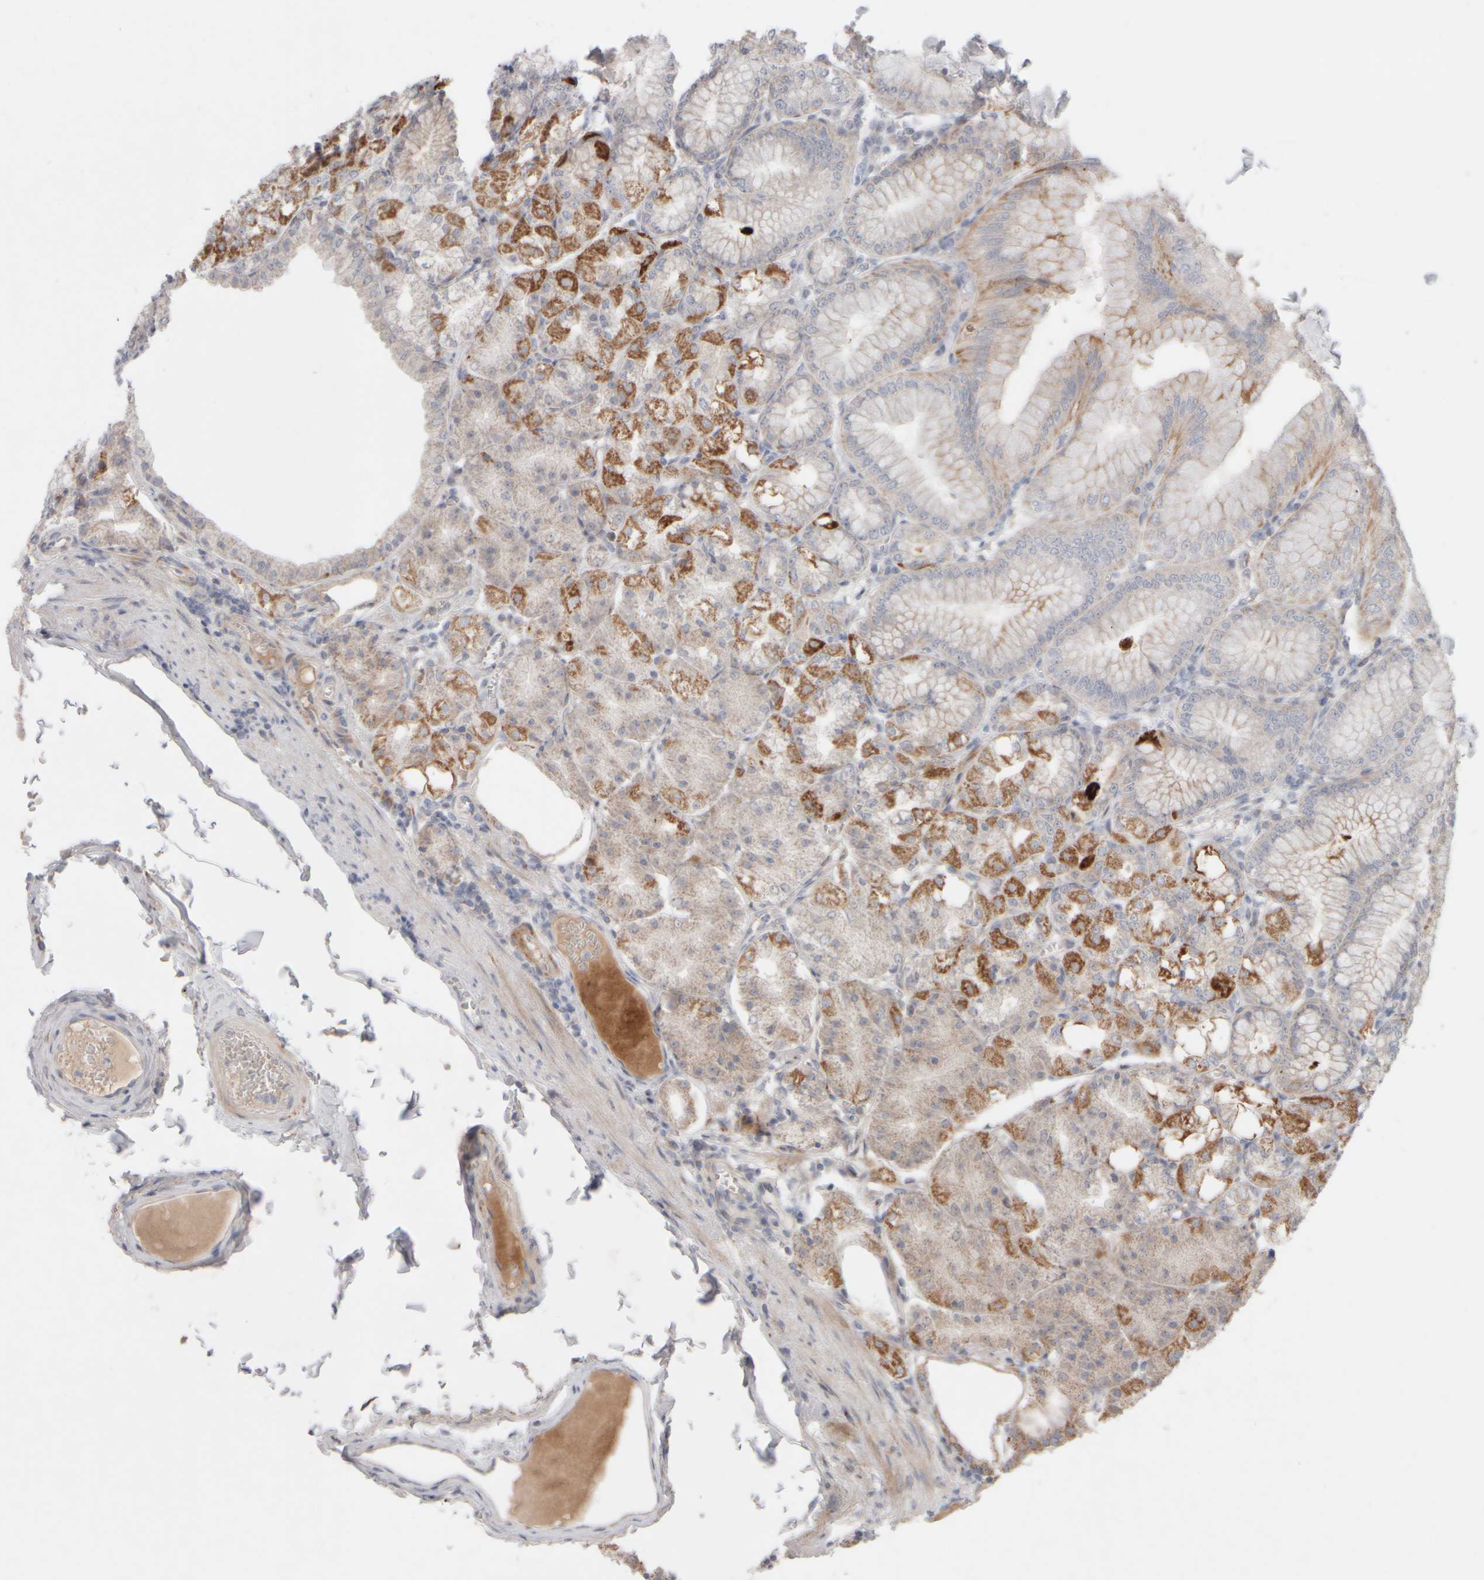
{"staining": {"intensity": "moderate", "quantity": "25%-75%", "location": "cytoplasmic/membranous"}, "tissue": "stomach", "cell_type": "Glandular cells", "image_type": "normal", "snomed": [{"axis": "morphology", "description": "Normal tissue, NOS"}, {"axis": "topography", "description": "Stomach, lower"}], "caption": "A high-resolution image shows immunohistochemistry (IHC) staining of normal stomach, which reveals moderate cytoplasmic/membranous expression in approximately 25%-75% of glandular cells.", "gene": "CHADL", "patient": {"sex": "male", "age": 71}}